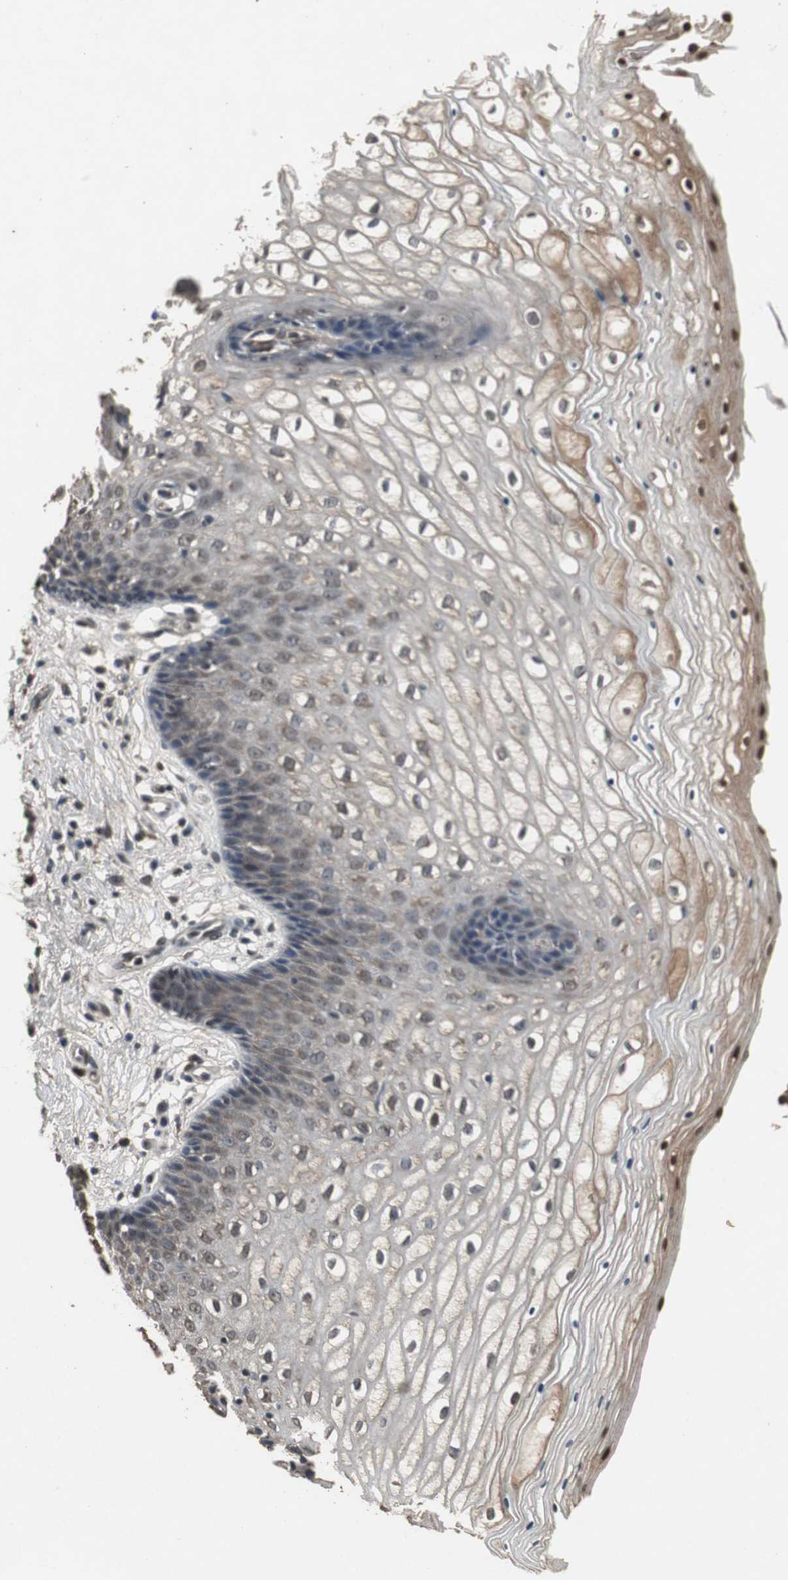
{"staining": {"intensity": "moderate", "quantity": ">75%", "location": "cytoplasmic/membranous,nuclear"}, "tissue": "vagina", "cell_type": "Squamous epithelial cells", "image_type": "normal", "snomed": [{"axis": "morphology", "description": "Normal tissue, NOS"}, {"axis": "topography", "description": "Vagina"}], "caption": "IHC histopathology image of benign vagina: vagina stained using IHC displays medium levels of moderate protein expression localized specifically in the cytoplasmic/membranous,nuclear of squamous epithelial cells, appearing as a cytoplasmic/membranous,nuclear brown color.", "gene": "EMX1", "patient": {"sex": "female", "age": 34}}